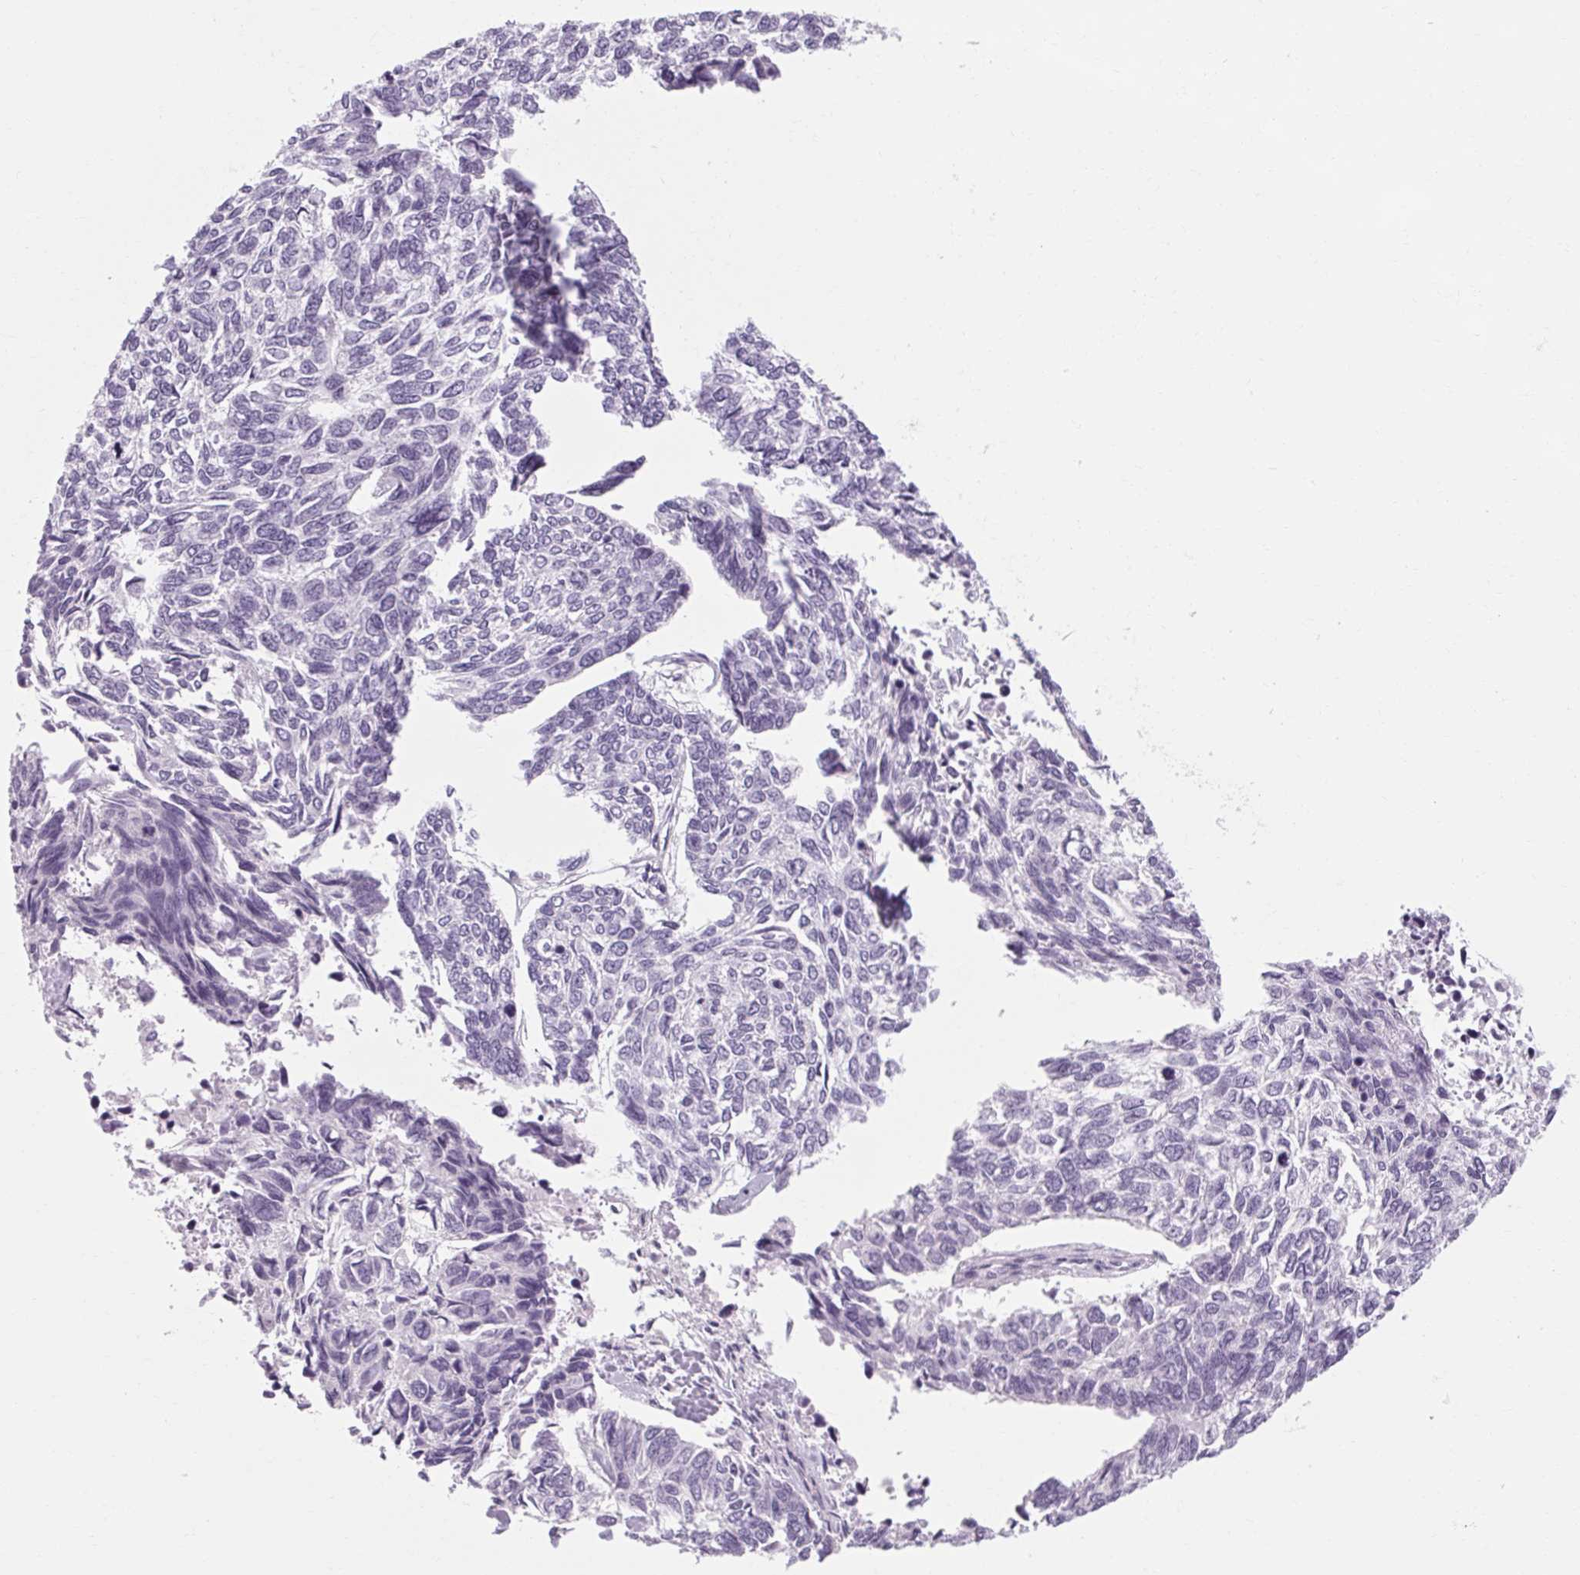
{"staining": {"intensity": "negative", "quantity": "none", "location": "none"}, "tissue": "skin cancer", "cell_type": "Tumor cells", "image_type": "cancer", "snomed": [{"axis": "morphology", "description": "Basal cell carcinoma"}, {"axis": "topography", "description": "Skin"}], "caption": "This is a photomicrograph of IHC staining of skin cancer, which shows no positivity in tumor cells. (Immunohistochemistry (ihc), brightfield microscopy, high magnification).", "gene": "POMC", "patient": {"sex": "female", "age": 65}}